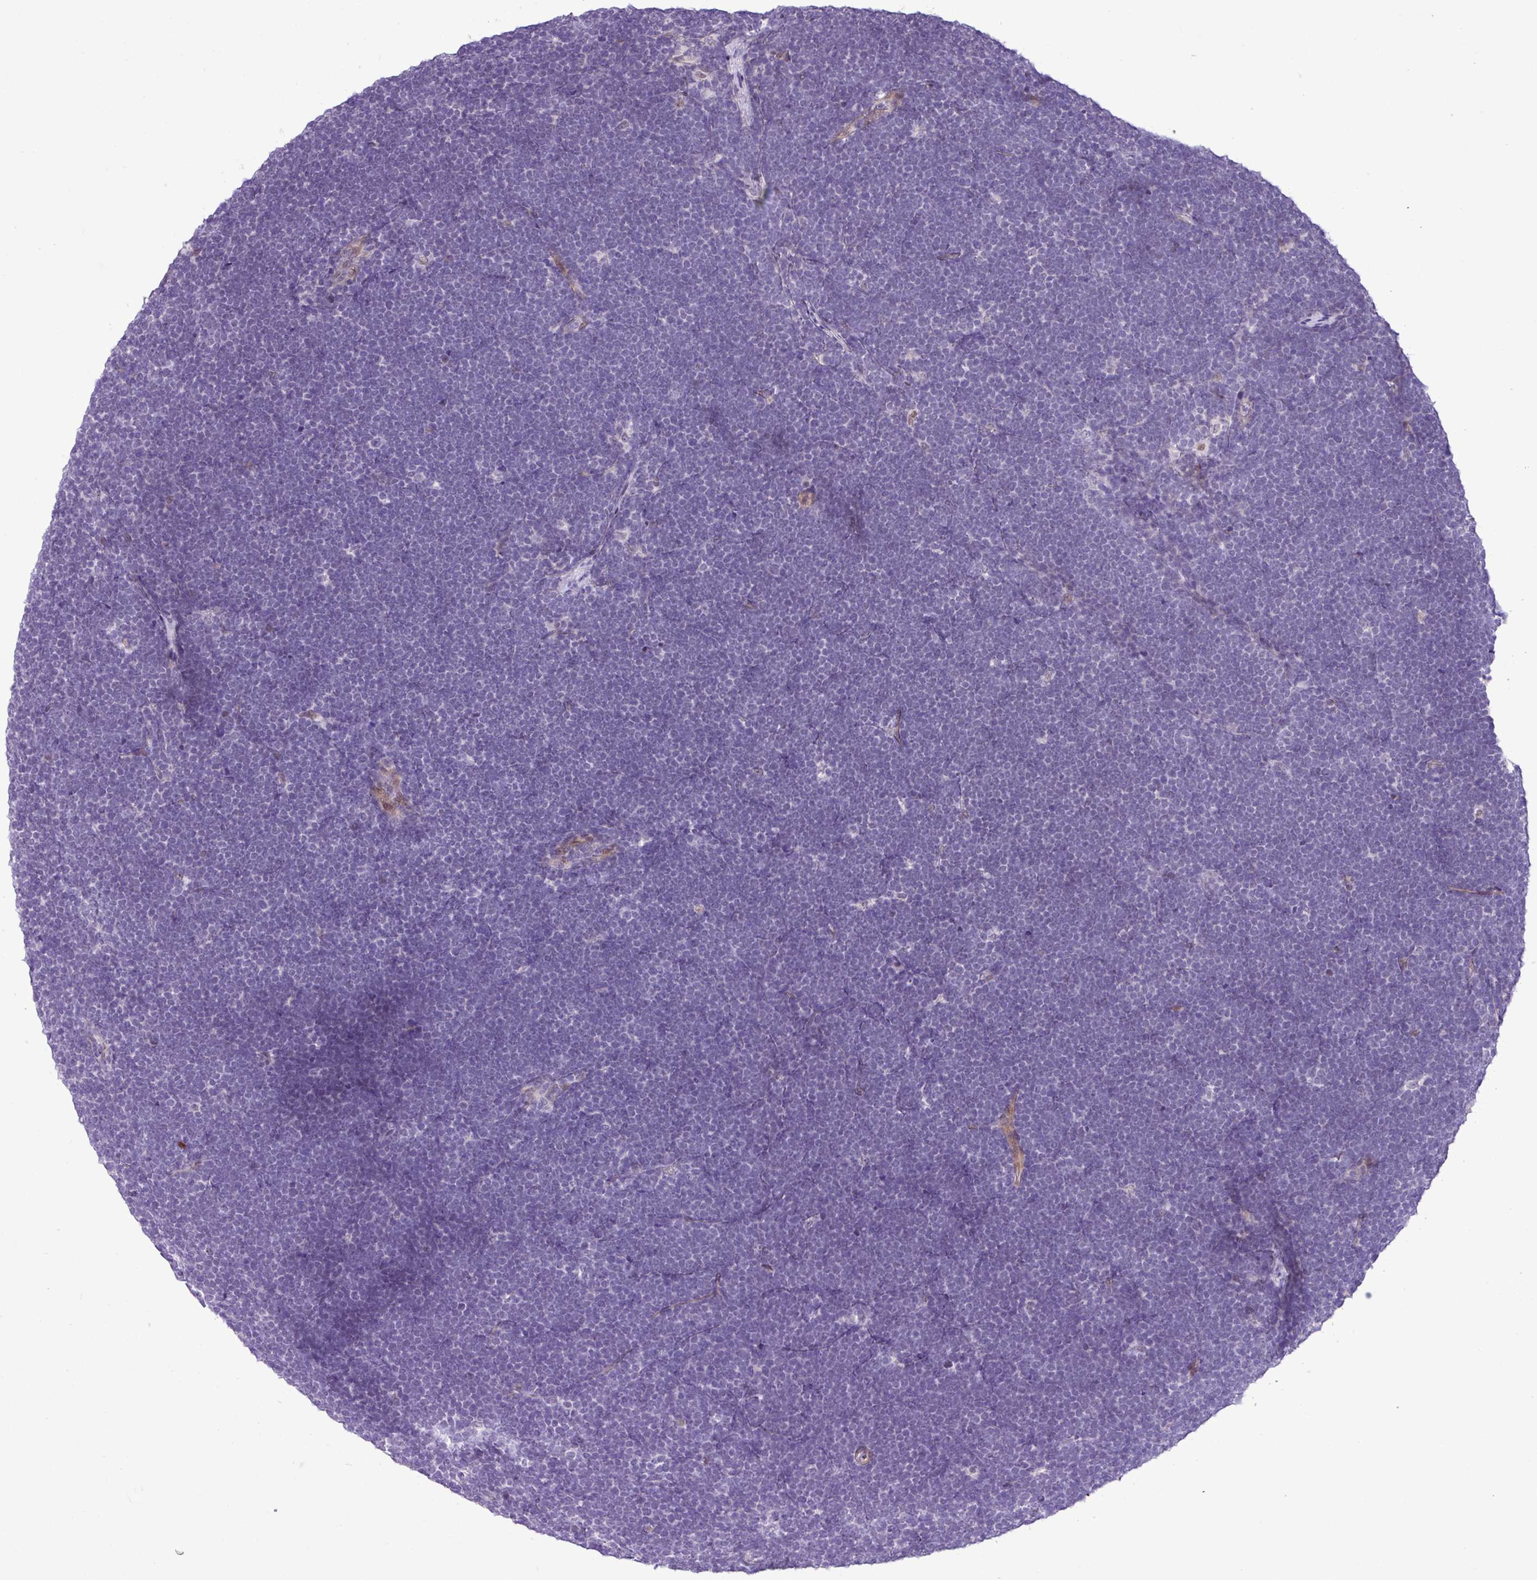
{"staining": {"intensity": "negative", "quantity": "none", "location": "none"}, "tissue": "lymphoma", "cell_type": "Tumor cells", "image_type": "cancer", "snomed": [{"axis": "morphology", "description": "Malignant lymphoma, non-Hodgkin's type, High grade"}, {"axis": "topography", "description": "Lymph node"}], "caption": "Human high-grade malignant lymphoma, non-Hodgkin's type stained for a protein using IHC reveals no expression in tumor cells.", "gene": "YLPM1", "patient": {"sex": "male", "age": 13}}